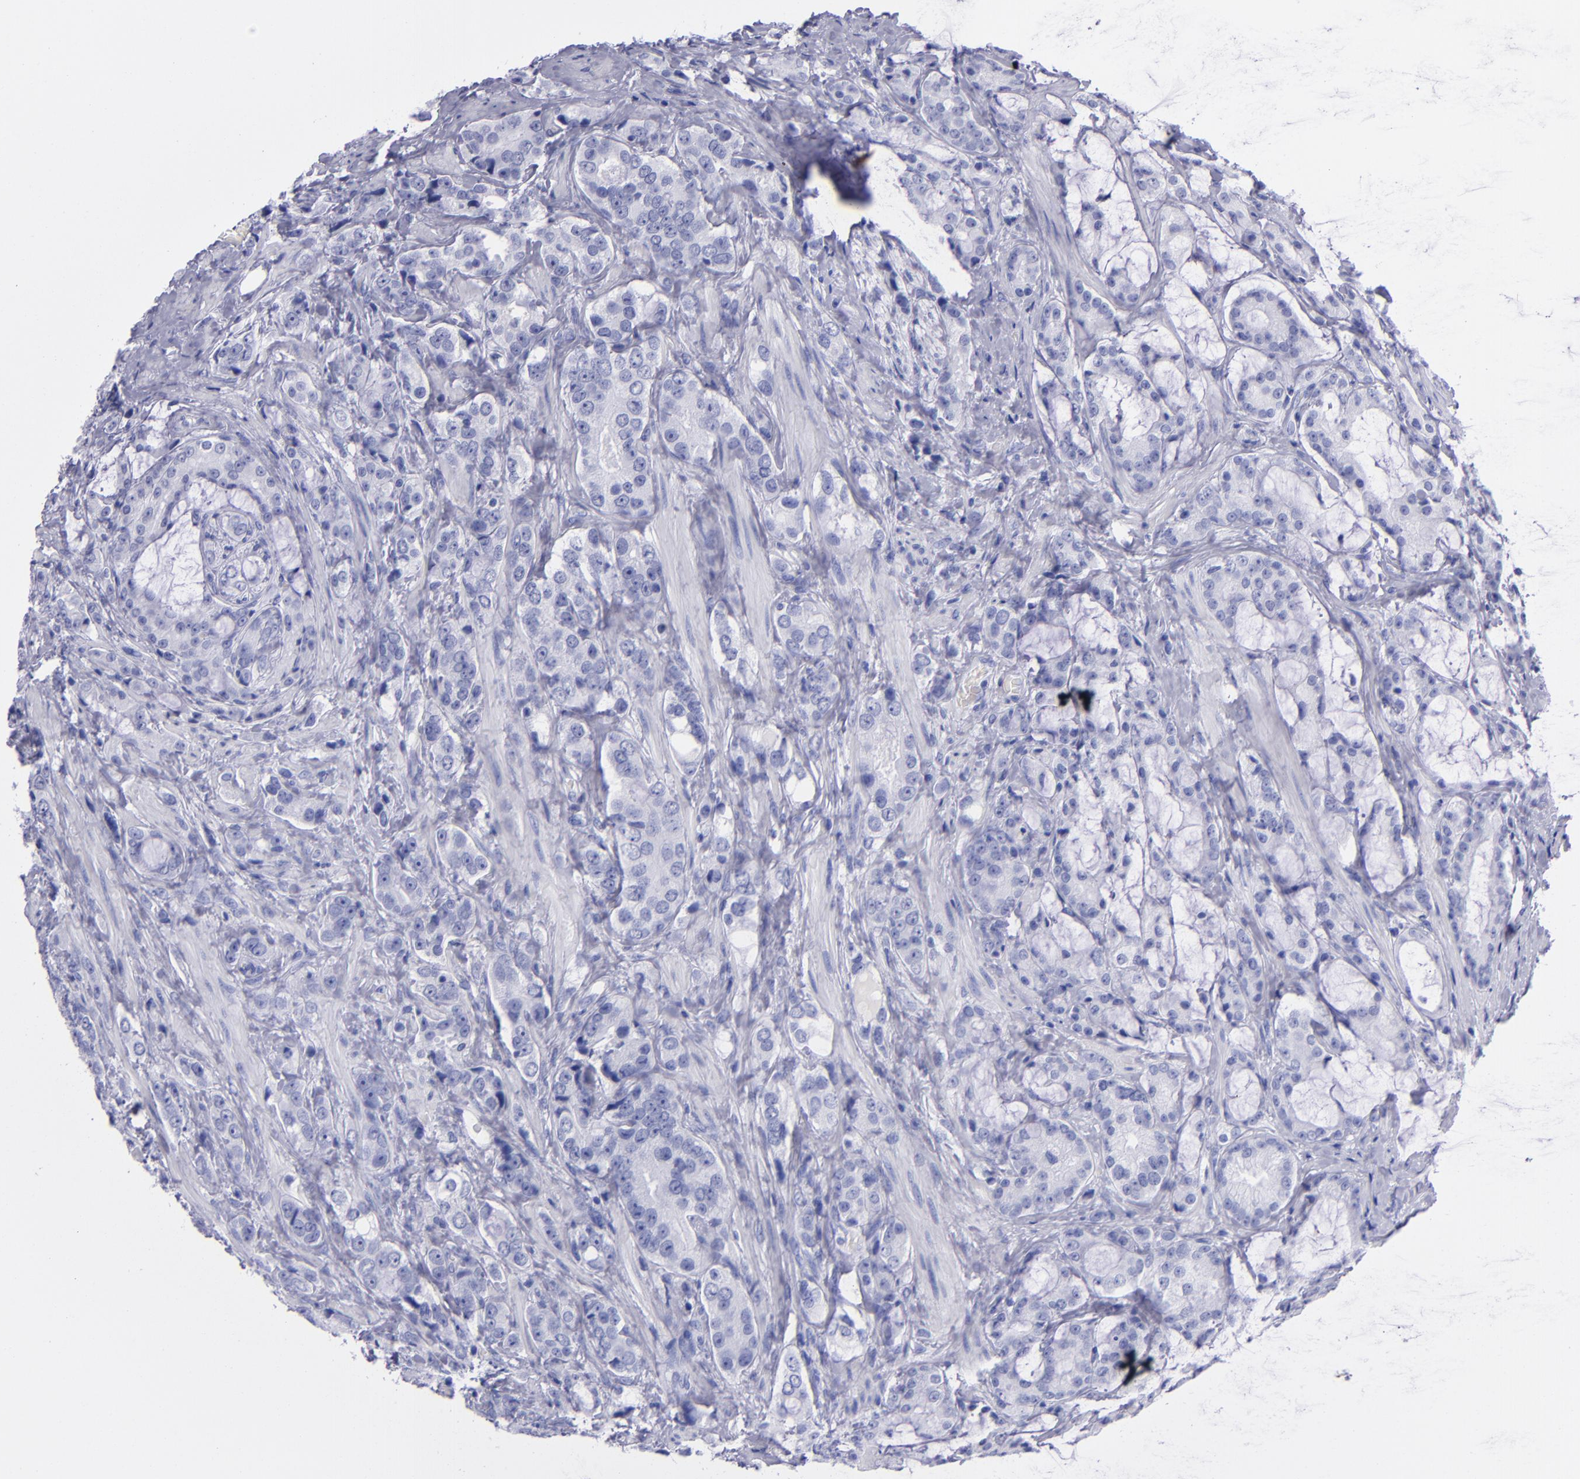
{"staining": {"intensity": "negative", "quantity": "none", "location": "none"}, "tissue": "prostate cancer", "cell_type": "Tumor cells", "image_type": "cancer", "snomed": [{"axis": "morphology", "description": "Adenocarcinoma, Medium grade"}, {"axis": "topography", "description": "Prostate"}], "caption": "An immunohistochemistry photomicrograph of prostate cancer (medium-grade adenocarcinoma) is shown. There is no staining in tumor cells of prostate cancer (medium-grade adenocarcinoma).", "gene": "CD37", "patient": {"sex": "male", "age": 70}}